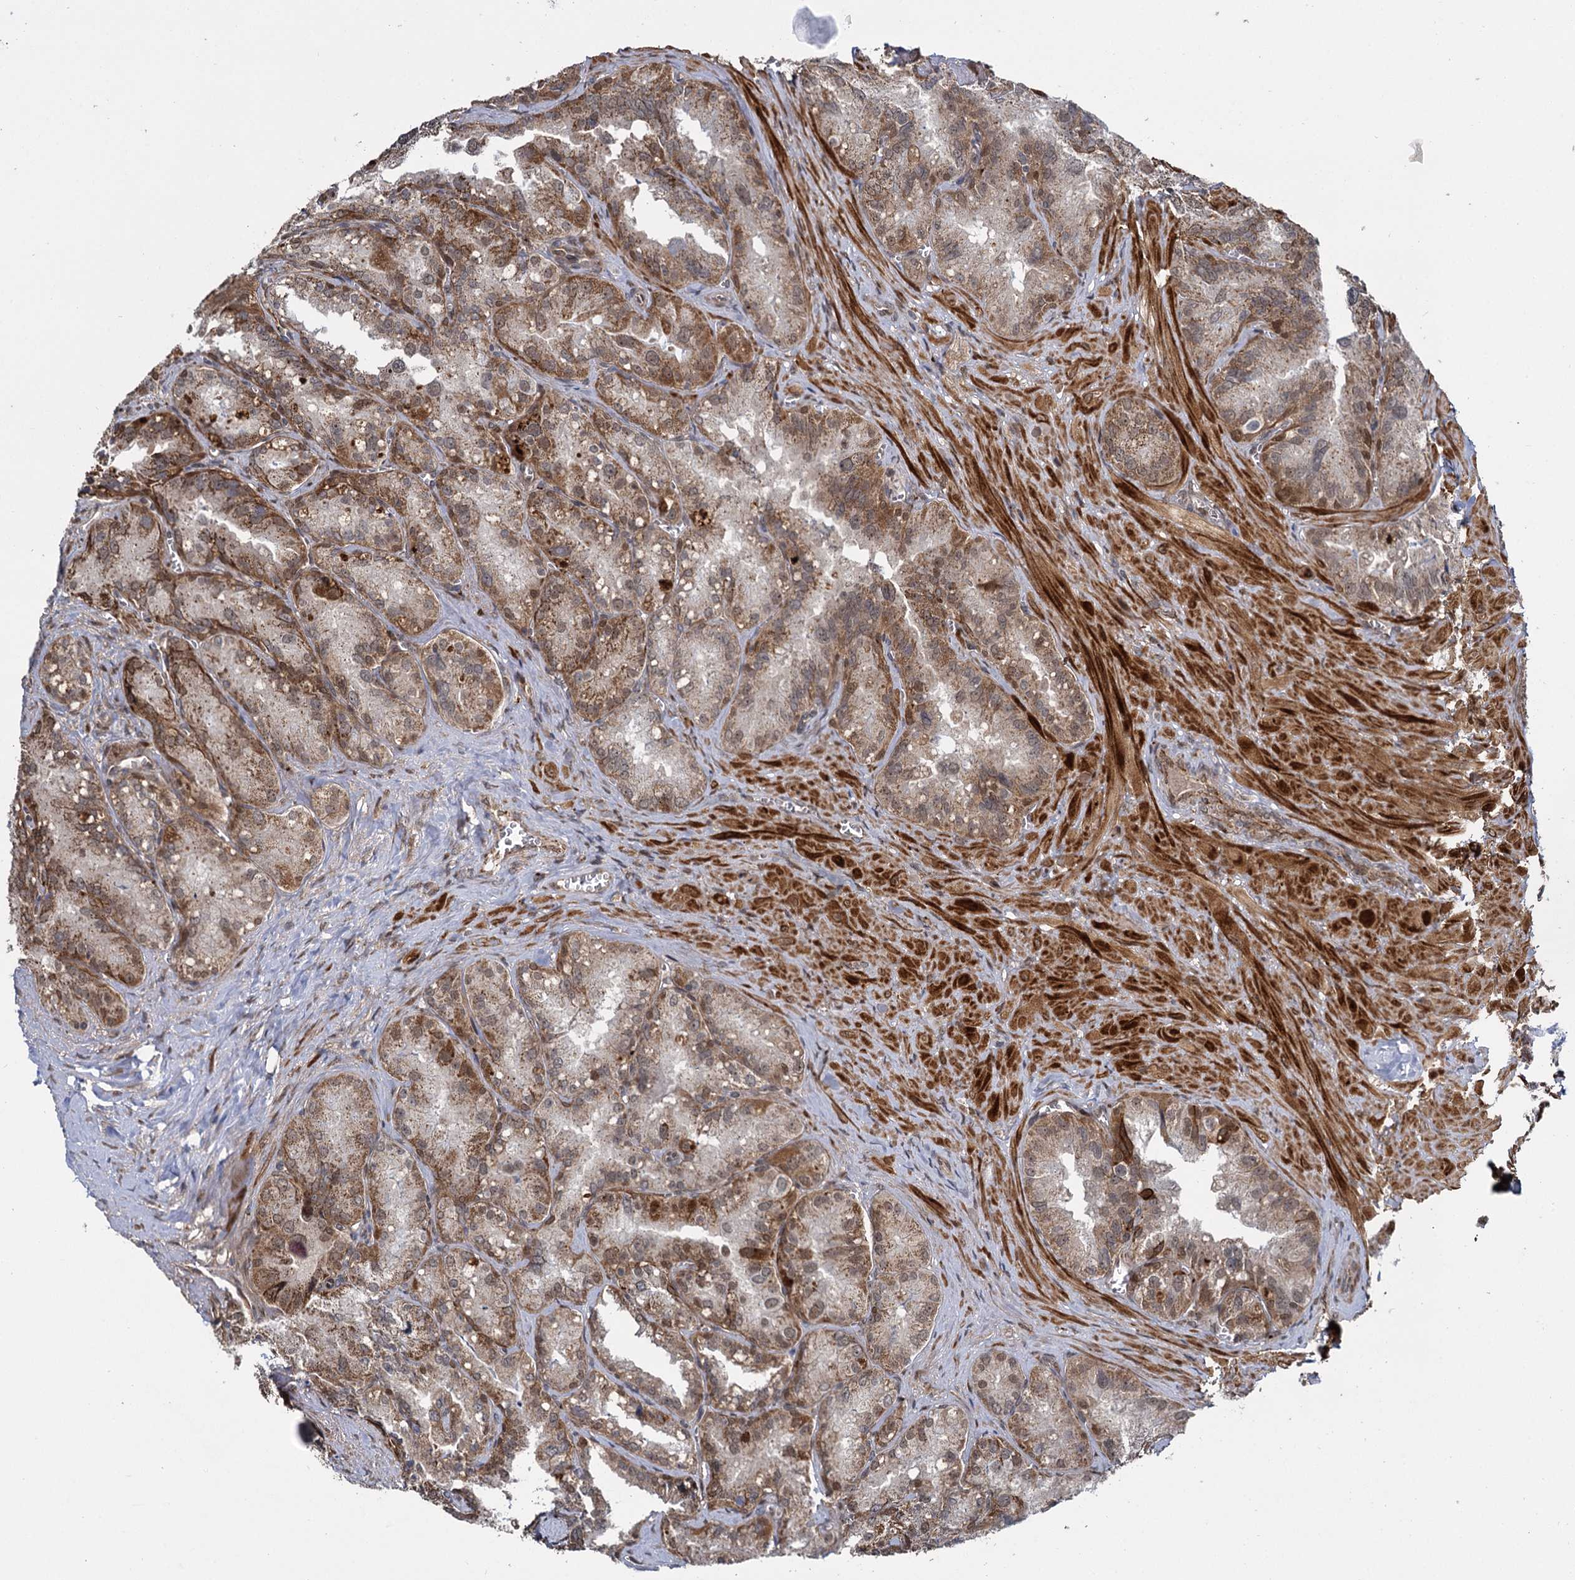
{"staining": {"intensity": "moderate", "quantity": ">75%", "location": "cytoplasmic/membranous,nuclear"}, "tissue": "seminal vesicle", "cell_type": "Glandular cells", "image_type": "normal", "snomed": [{"axis": "morphology", "description": "Normal tissue, NOS"}, {"axis": "topography", "description": "Seminal veicle"}], "caption": "Immunohistochemistry (IHC) micrograph of normal seminal vesicle: human seminal vesicle stained using immunohistochemistry (IHC) shows medium levels of moderate protein expression localized specifically in the cytoplasmic/membranous,nuclear of glandular cells, appearing as a cytoplasmic/membranous,nuclear brown color.", "gene": "GAL3ST4", "patient": {"sex": "male", "age": 62}}